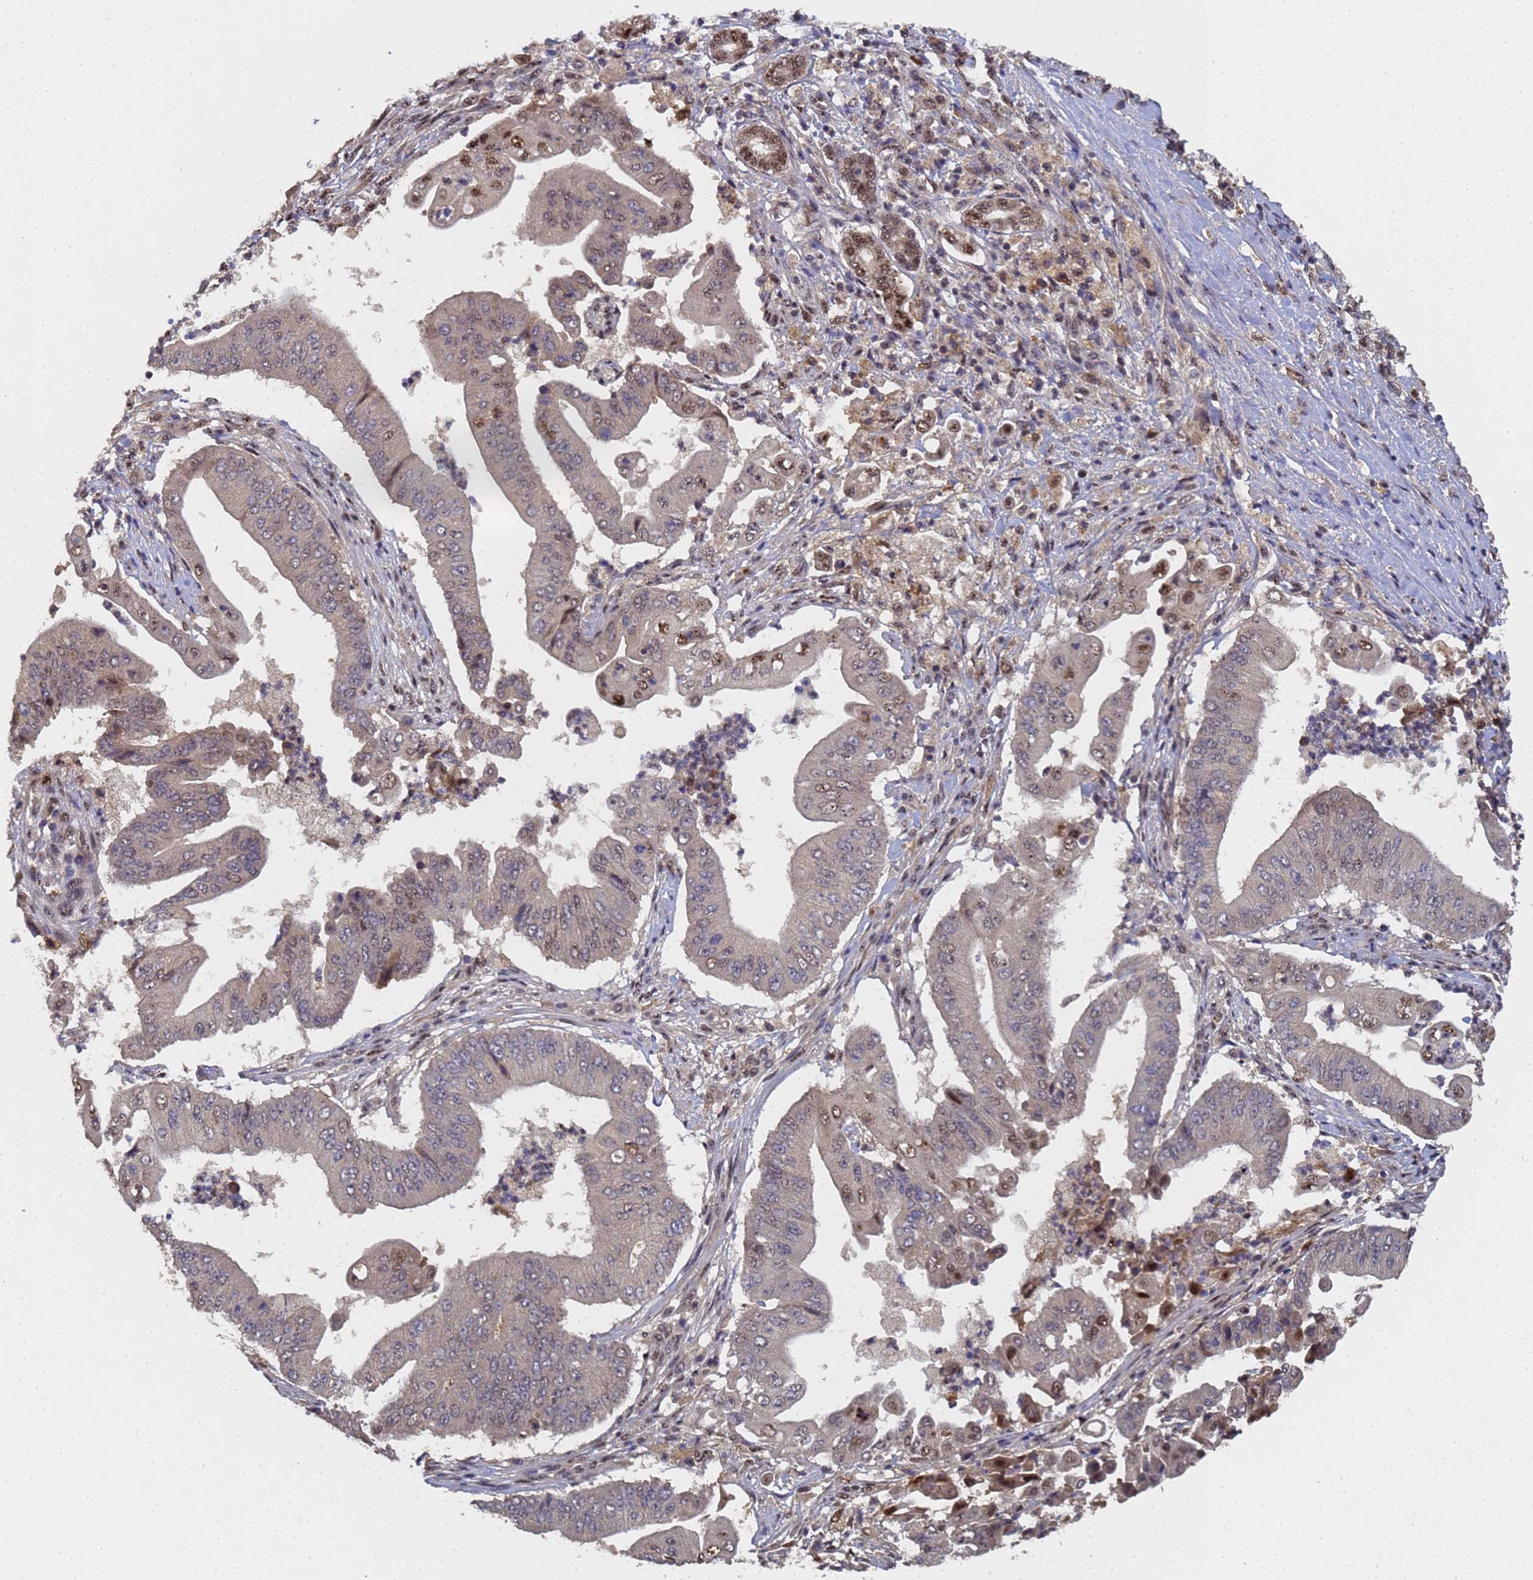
{"staining": {"intensity": "moderate", "quantity": "<25%", "location": "nuclear"}, "tissue": "pancreatic cancer", "cell_type": "Tumor cells", "image_type": "cancer", "snomed": [{"axis": "morphology", "description": "Adenocarcinoma, NOS"}, {"axis": "topography", "description": "Pancreas"}], "caption": "Immunohistochemistry of pancreatic cancer reveals low levels of moderate nuclear staining in about <25% of tumor cells.", "gene": "SECISBP2", "patient": {"sex": "female", "age": 77}}